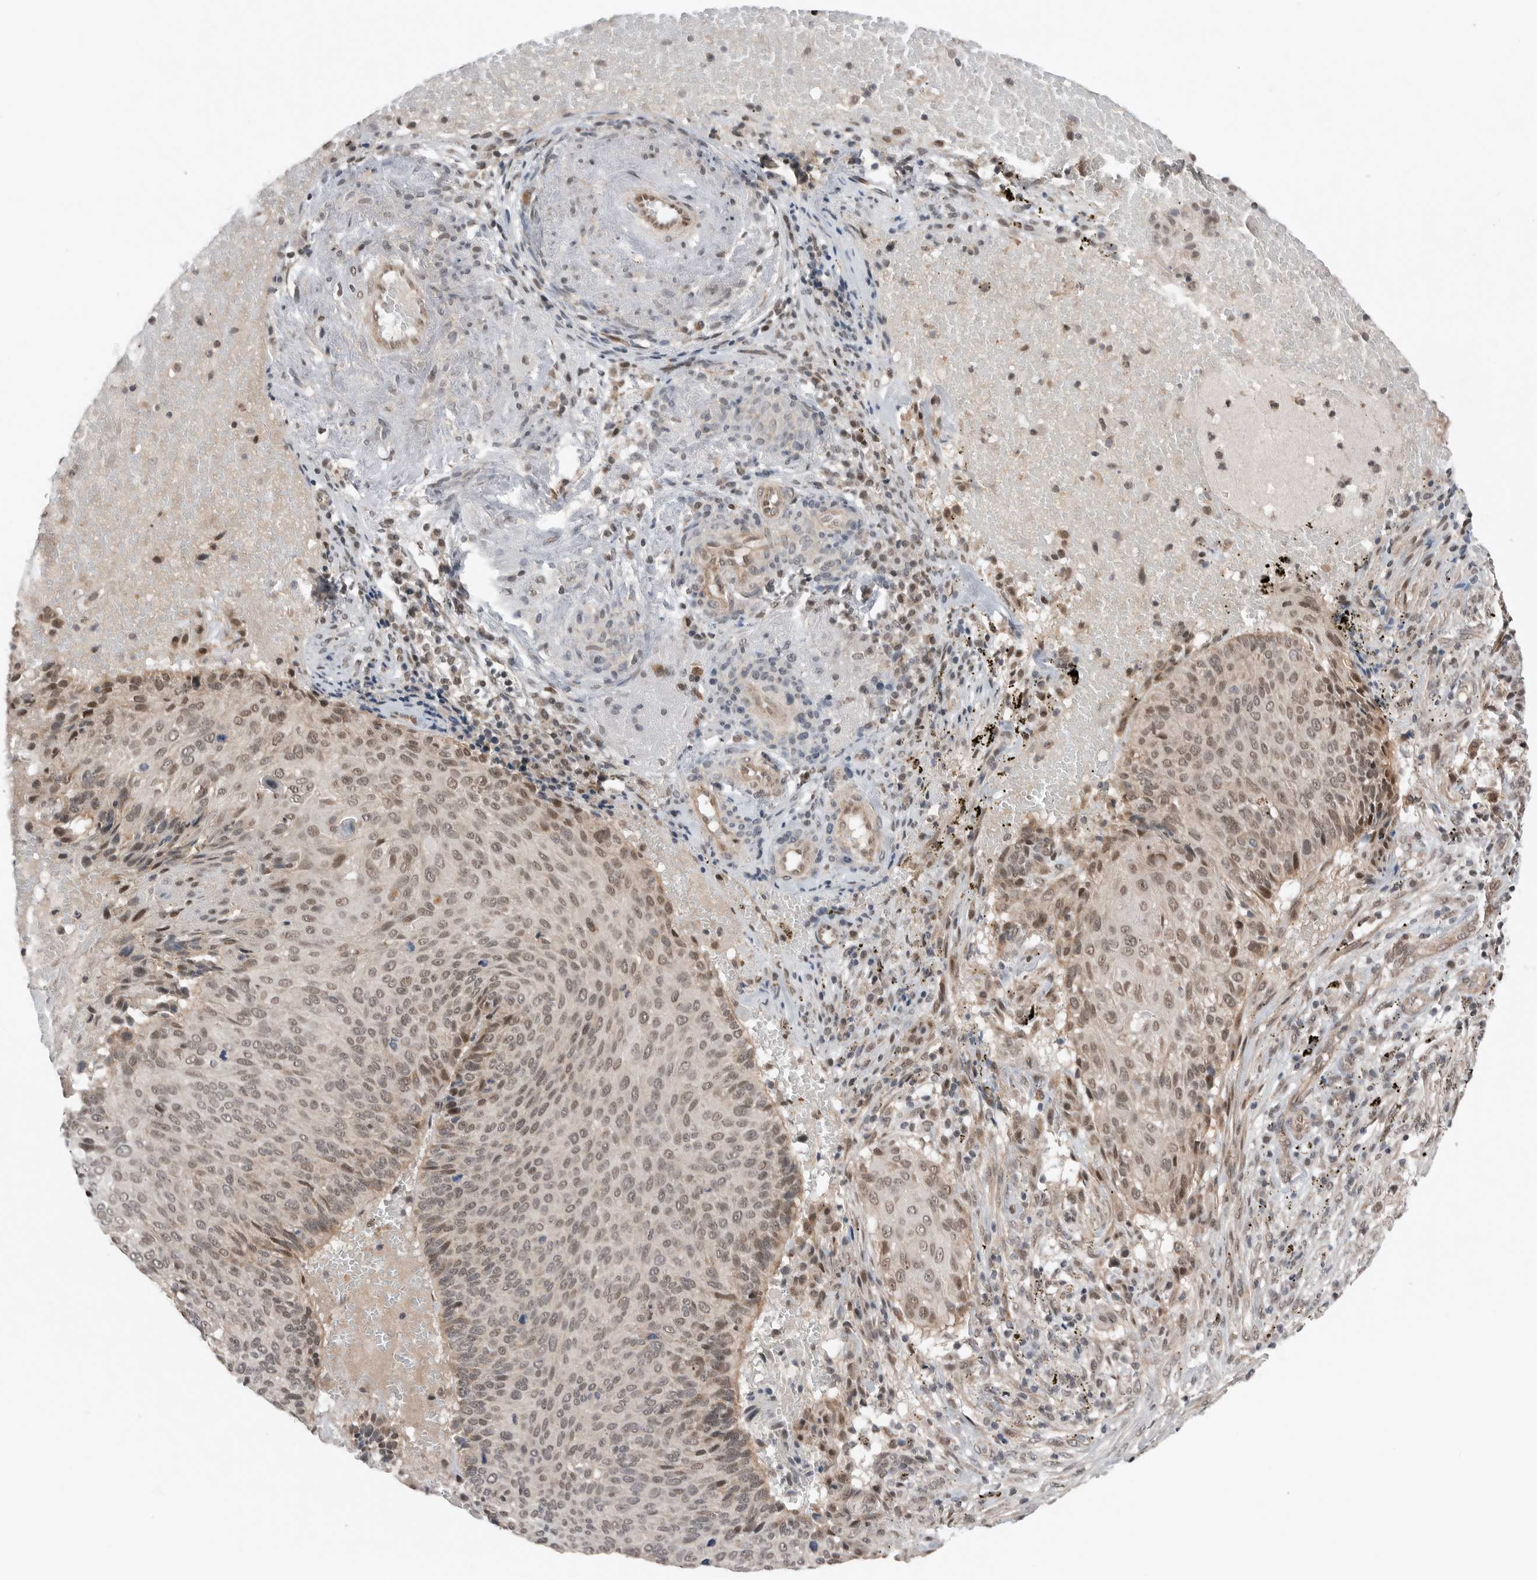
{"staining": {"intensity": "weak", "quantity": ">75%", "location": "nuclear"}, "tissue": "cervical cancer", "cell_type": "Tumor cells", "image_type": "cancer", "snomed": [{"axis": "morphology", "description": "Squamous cell carcinoma, NOS"}, {"axis": "topography", "description": "Cervix"}], "caption": "Cervical cancer was stained to show a protein in brown. There is low levels of weak nuclear expression in about >75% of tumor cells.", "gene": "NTAQ1", "patient": {"sex": "female", "age": 74}}